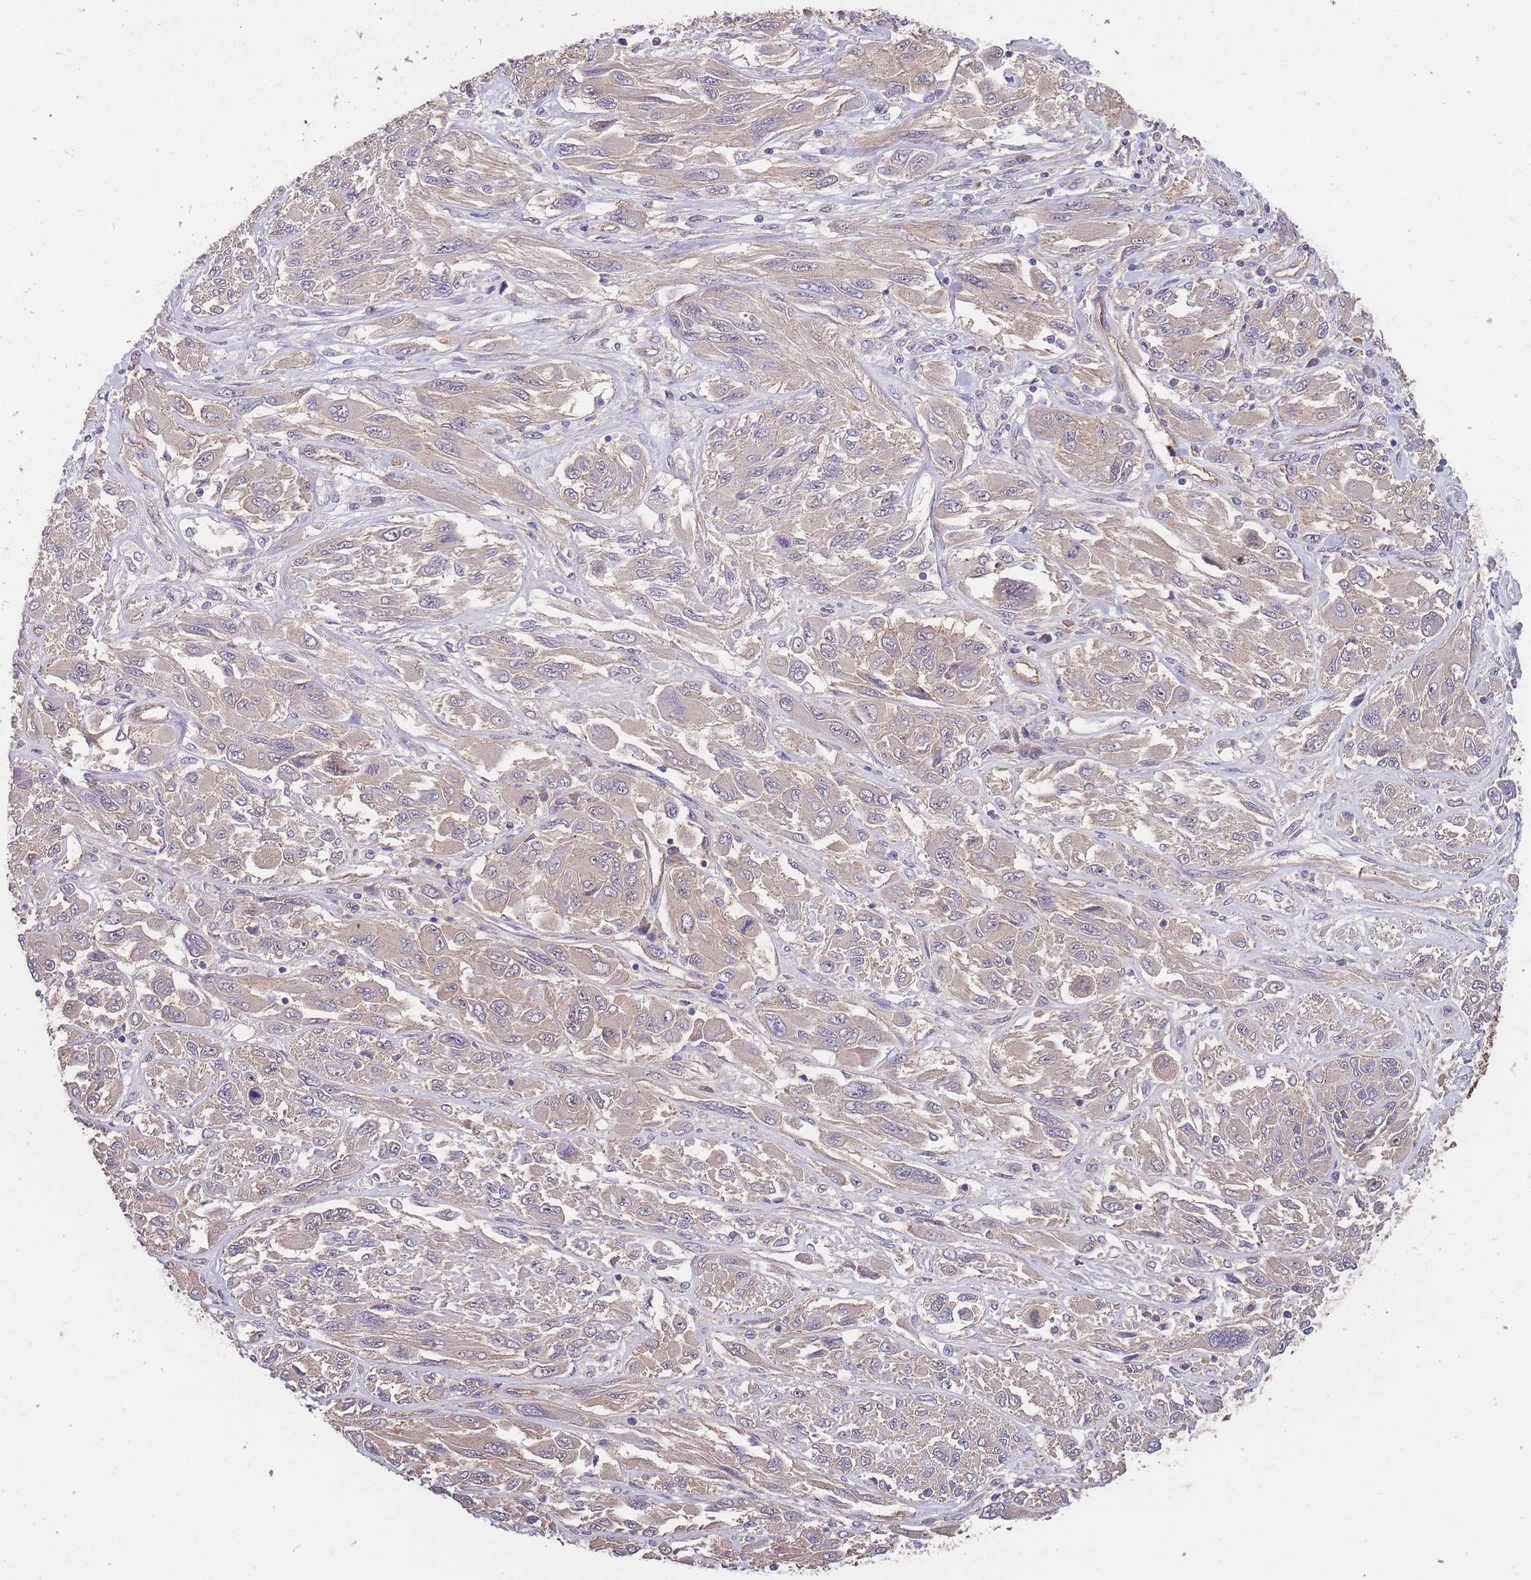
{"staining": {"intensity": "negative", "quantity": "none", "location": "none"}, "tissue": "melanoma", "cell_type": "Tumor cells", "image_type": "cancer", "snomed": [{"axis": "morphology", "description": "Malignant melanoma, NOS"}, {"axis": "topography", "description": "Skin"}], "caption": "IHC photomicrograph of neoplastic tissue: human melanoma stained with DAB displays no significant protein expression in tumor cells.", "gene": "KIAA1755", "patient": {"sex": "female", "age": 91}}